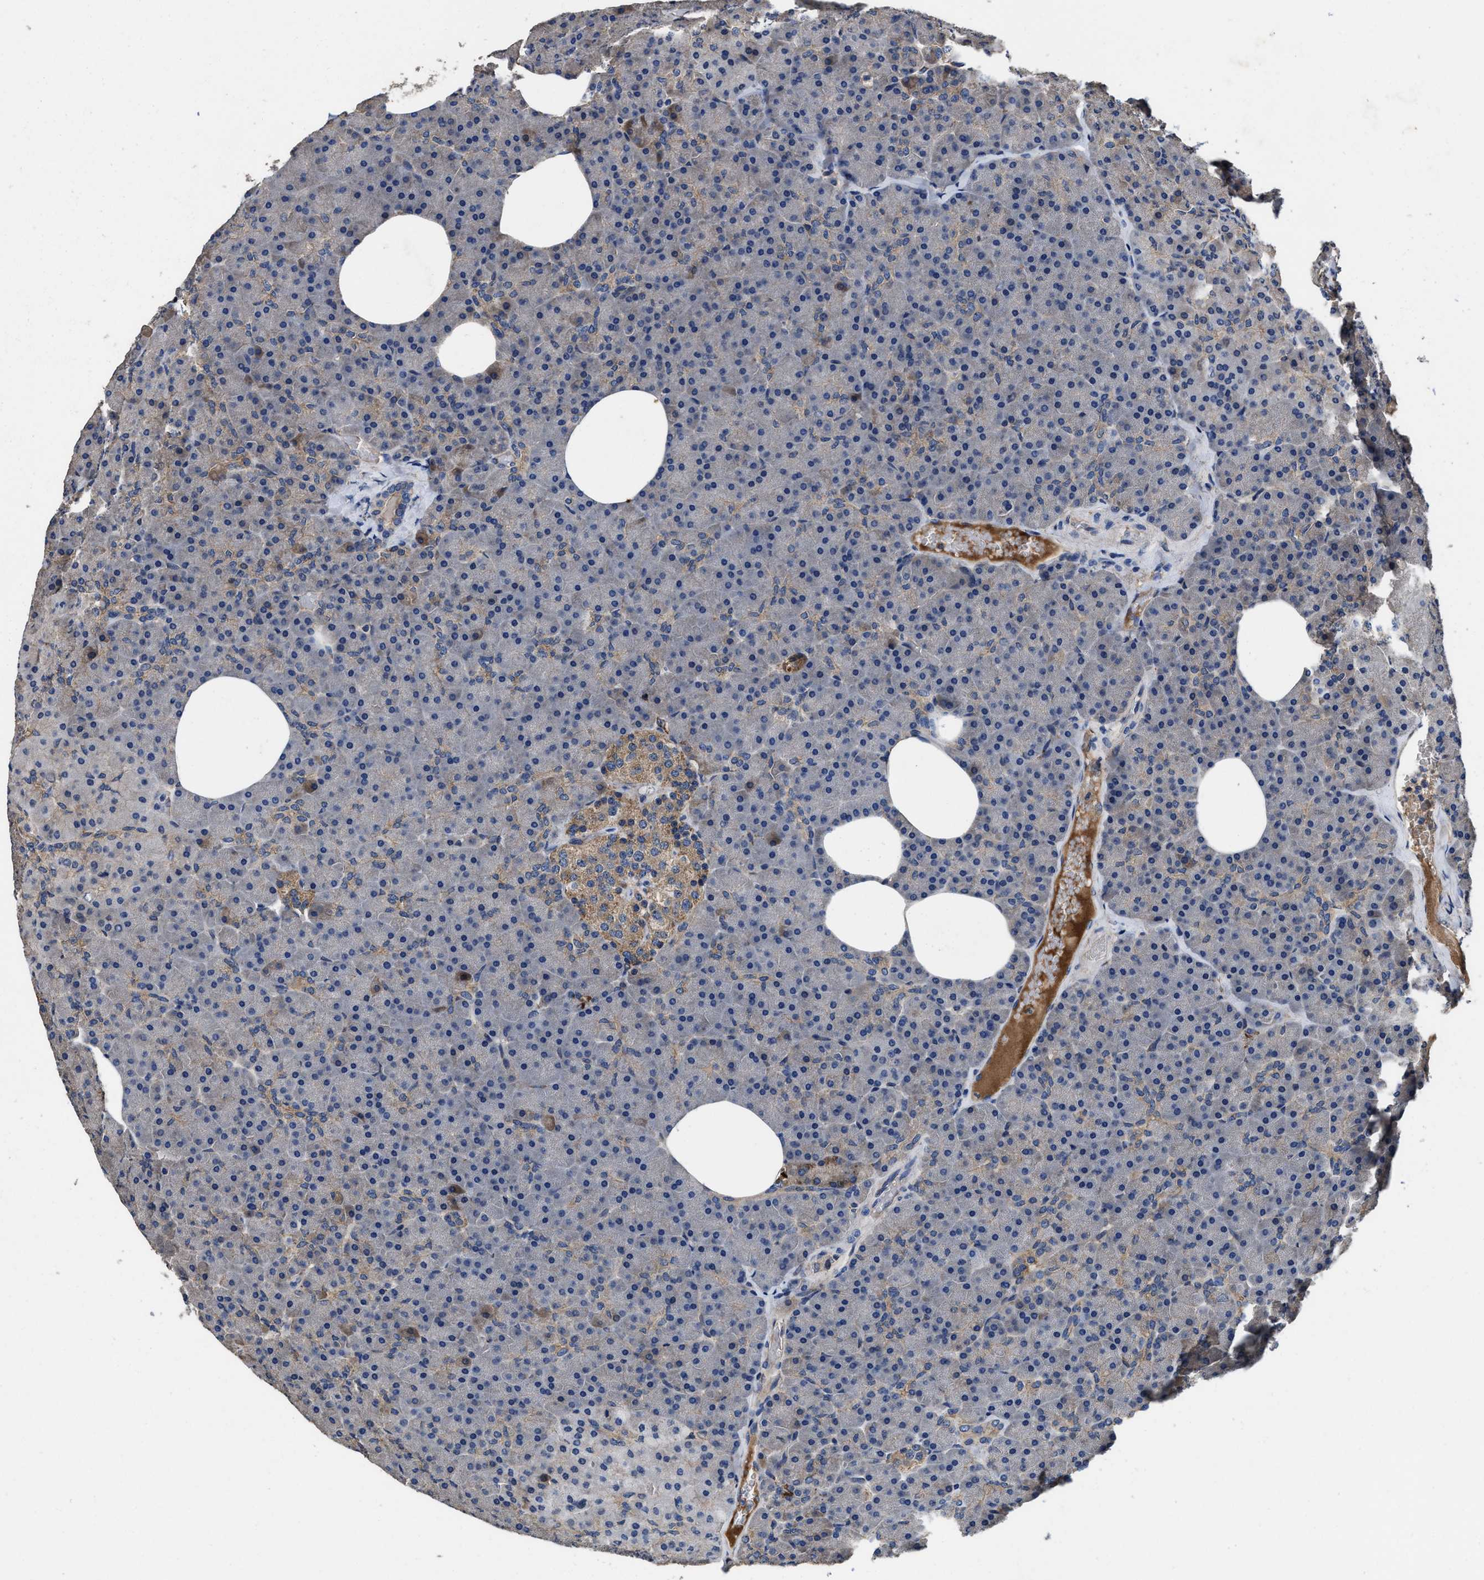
{"staining": {"intensity": "negative", "quantity": "none", "location": "none"}, "tissue": "pancreas", "cell_type": "Exocrine glandular cells", "image_type": "normal", "snomed": [{"axis": "morphology", "description": "Normal tissue, NOS"}, {"axis": "morphology", "description": "Carcinoid, malignant, NOS"}, {"axis": "topography", "description": "Pancreas"}], "caption": "Immunohistochemistry image of normal pancreas: human pancreas stained with DAB (3,3'-diaminobenzidine) displays no significant protein positivity in exocrine glandular cells.", "gene": "IDNK", "patient": {"sex": "female", "age": 35}}